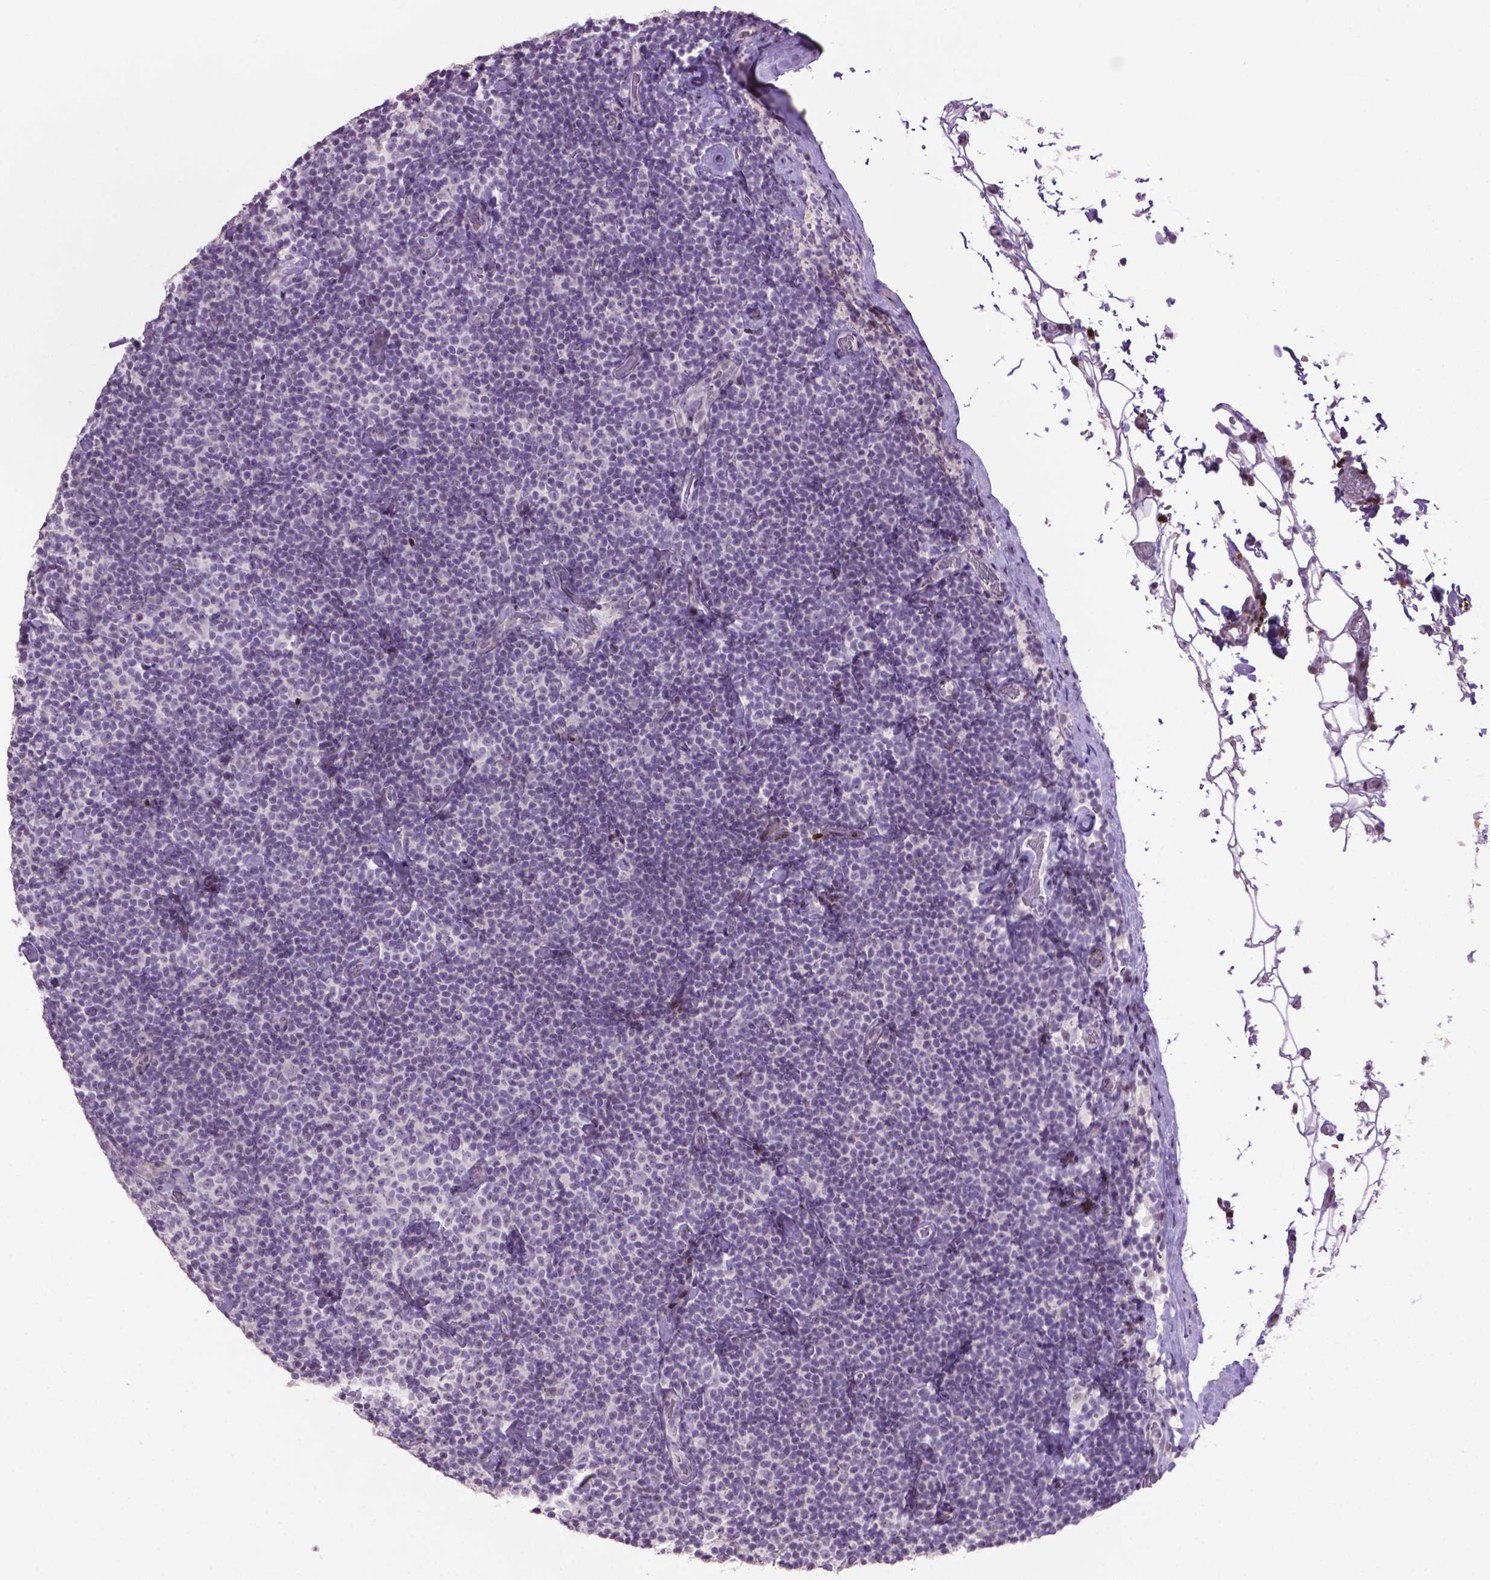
{"staining": {"intensity": "negative", "quantity": "none", "location": "none"}, "tissue": "lymphoma", "cell_type": "Tumor cells", "image_type": "cancer", "snomed": [{"axis": "morphology", "description": "Malignant lymphoma, non-Hodgkin's type, Low grade"}, {"axis": "topography", "description": "Lymph node"}], "caption": "The micrograph demonstrates no staining of tumor cells in lymphoma.", "gene": "TH", "patient": {"sex": "male", "age": 81}}